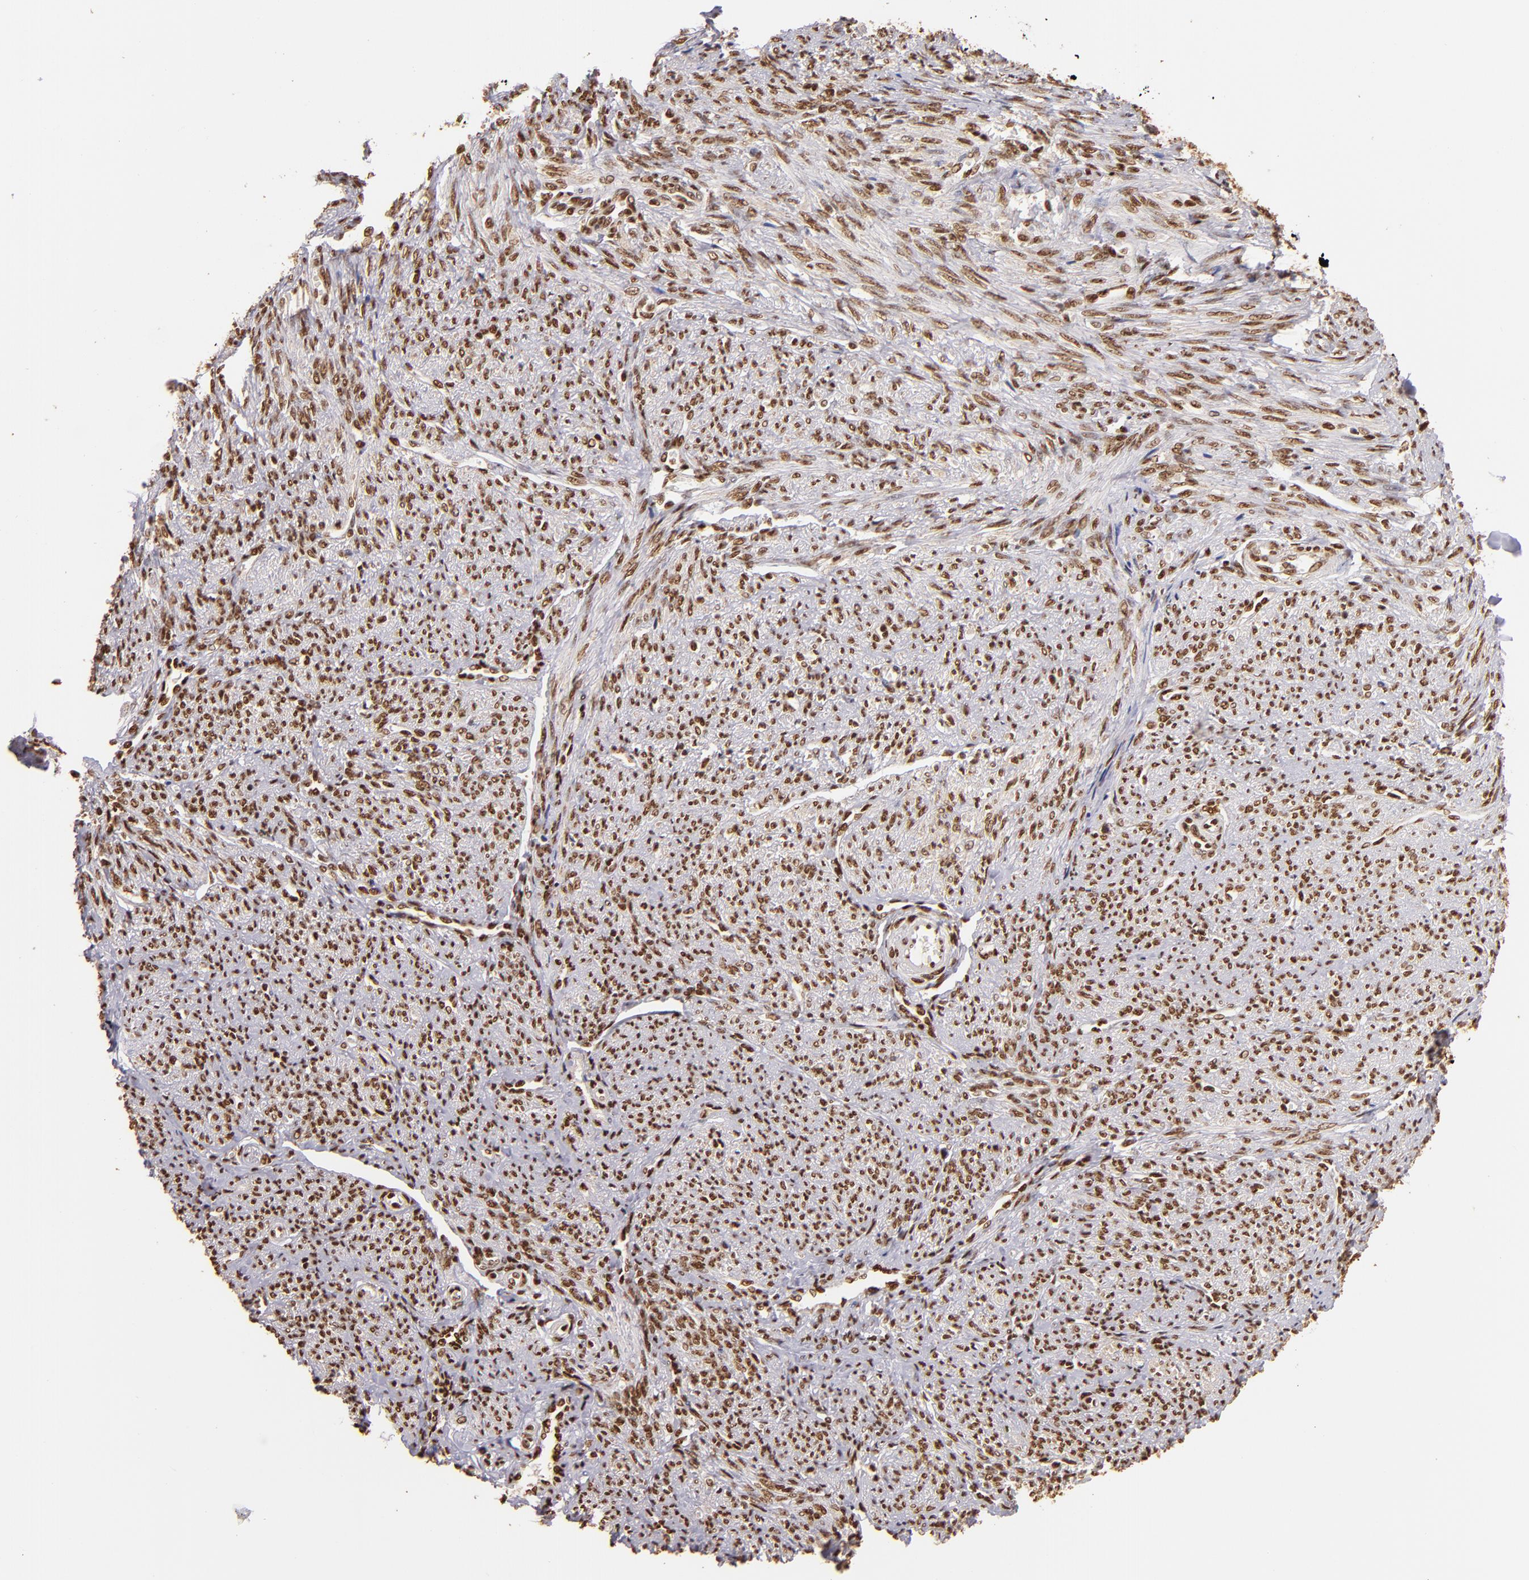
{"staining": {"intensity": "moderate", "quantity": ">75%", "location": "nuclear"}, "tissue": "smooth muscle", "cell_type": "Smooth muscle cells", "image_type": "normal", "snomed": [{"axis": "morphology", "description": "Normal tissue, NOS"}, {"axis": "topography", "description": "Smooth muscle"}], "caption": "Normal smooth muscle demonstrates moderate nuclear staining in about >75% of smooth muscle cells, visualized by immunohistochemistry. (DAB (3,3'-diaminobenzidine) IHC with brightfield microscopy, high magnification).", "gene": "SP1", "patient": {"sex": "female", "age": 65}}